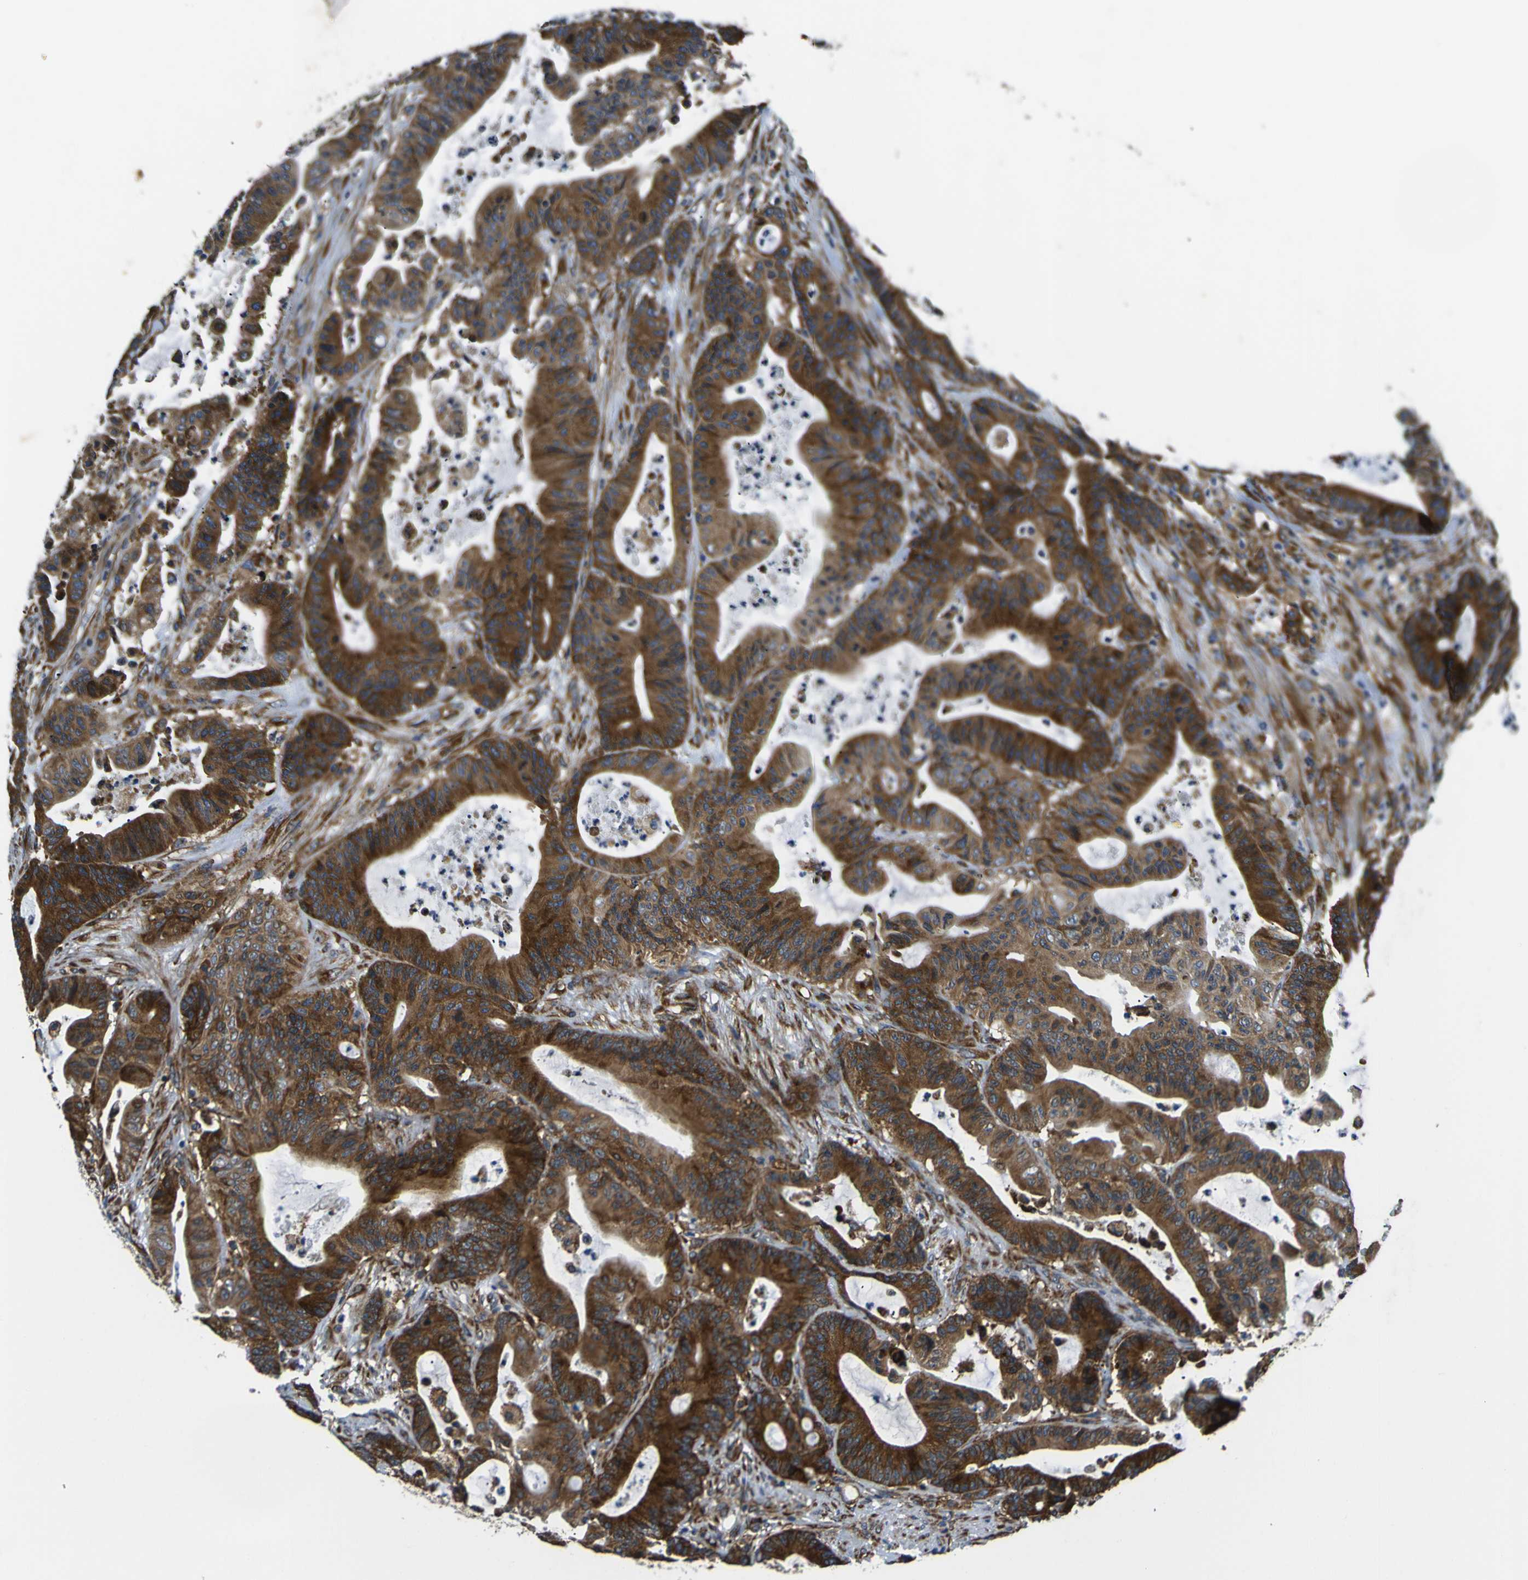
{"staining": {"intensity": "strong", "quantity": ">75%", "location": "cytoplasmic/membranous"}, "tissue": "colorectal cancer", "cell_type": "Tumor cells", "image_type": "cancer", "snomed": [{"axis": "morphology", "description": "Adenocarcinoma, NOS"}, {"axis": "topography", "description": "Colon"}], "caption": "Adenocarcinoma (colorectal) stained for a protein (brown) displays strong cytoplasmic/membranous positive expression in about >75% of tumor cells.", "gene": "RPSA", "patient": {"sex": "female", "age": 84}}